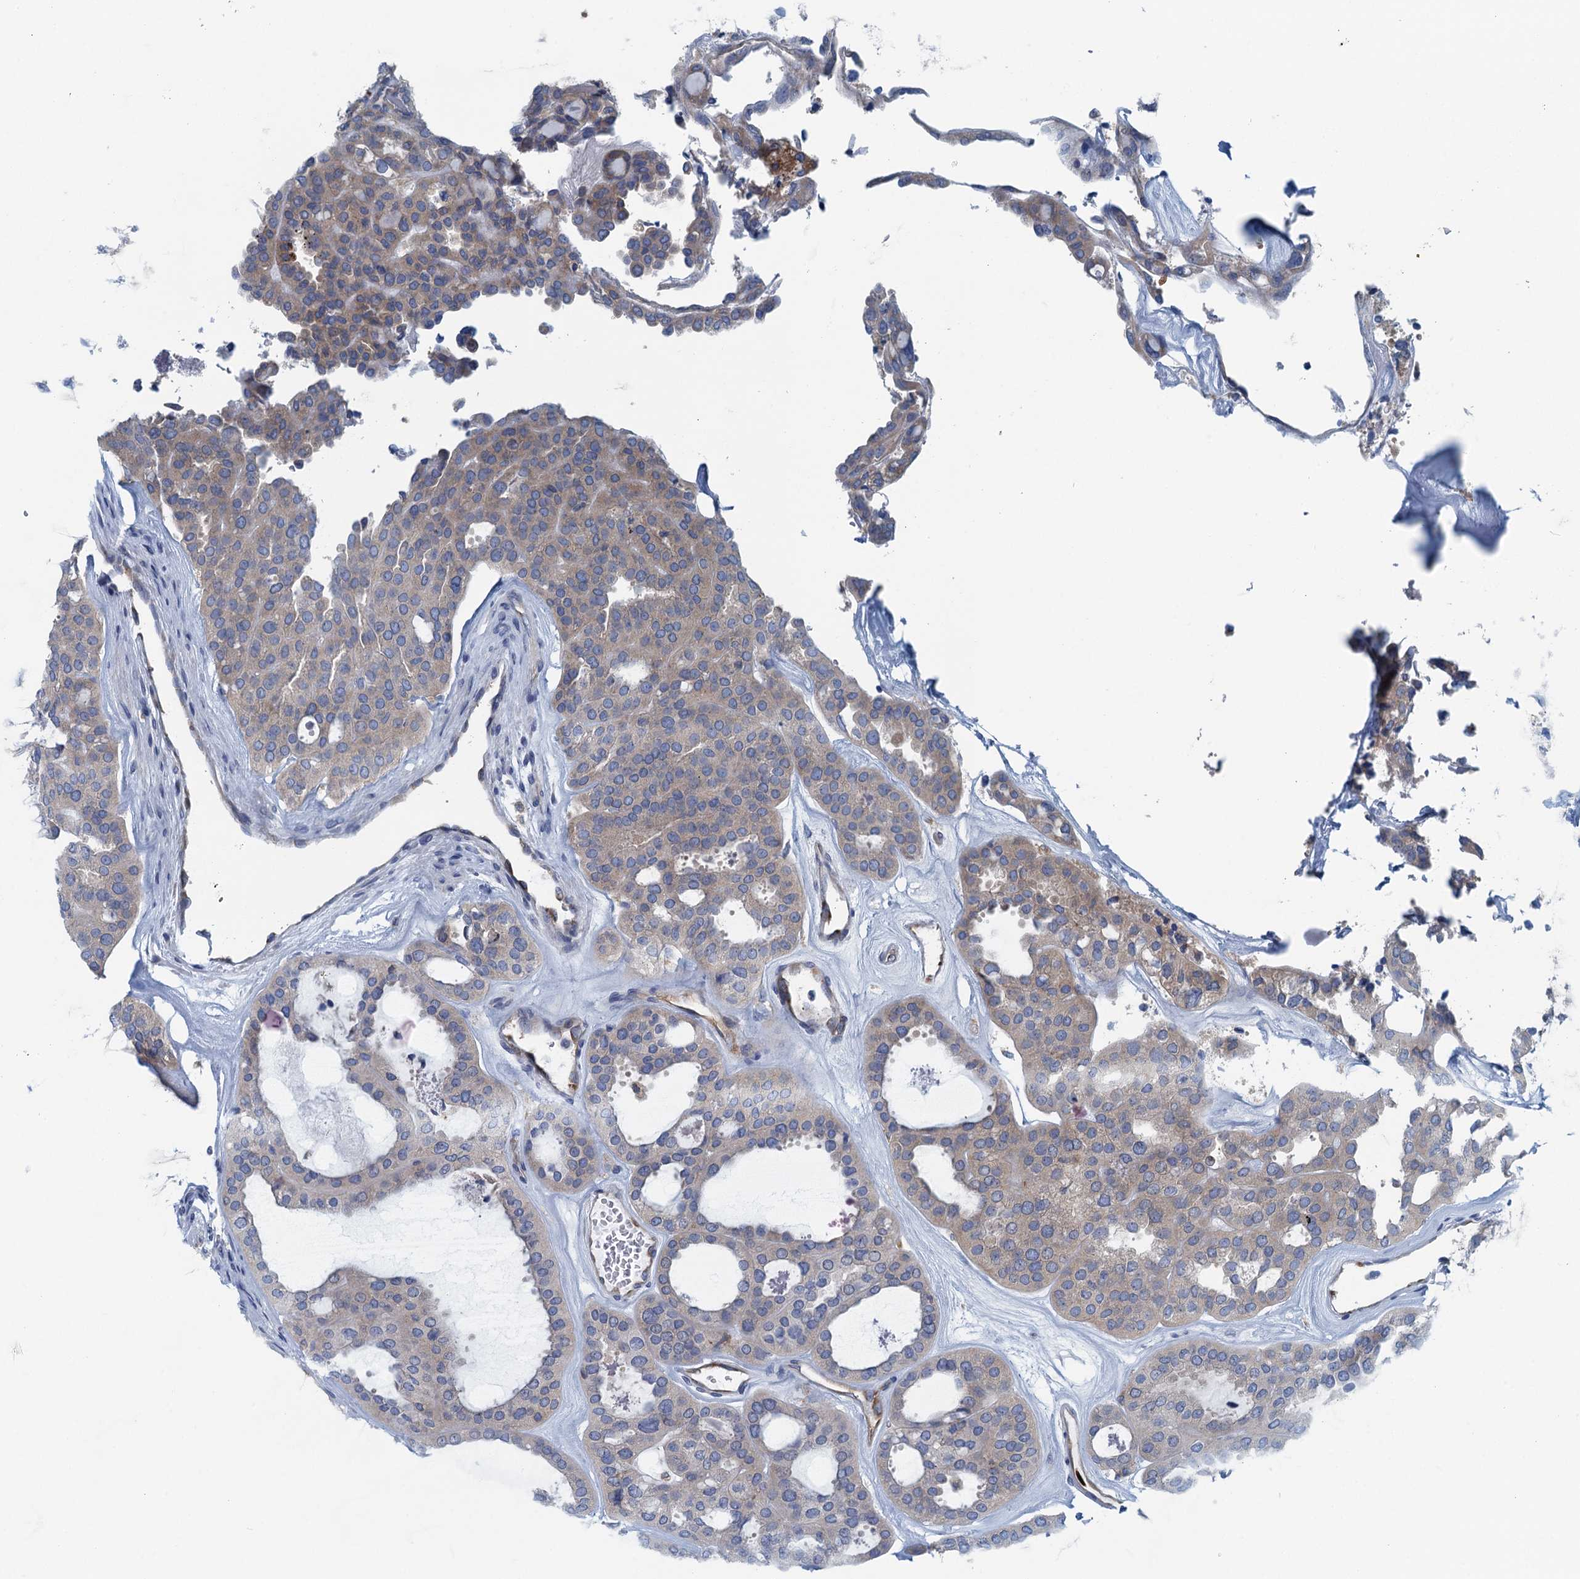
{"staining": {"intensity": "weak", "quantity": "<25%", "location": "cytoplasmic/membranous"}, "tissue": "thyroid cancer", "cell_type": "Tumor cells", "image_type": "cancer", "snomed": [{"axis": "morphology", "description": "Follicular adenoma carcinoma, NOS"}, {"axis": "topography", "description": "Thyroid gland"}], "caption": "Immunohistochemistry (IHC) micrograph of neoplastic tissue: human thyroid cancer stained with DAB reveals no significant protein positivity in tumor cells.", "gene": "MYDGF", "patient": {"sex": "male", "age": 75}}